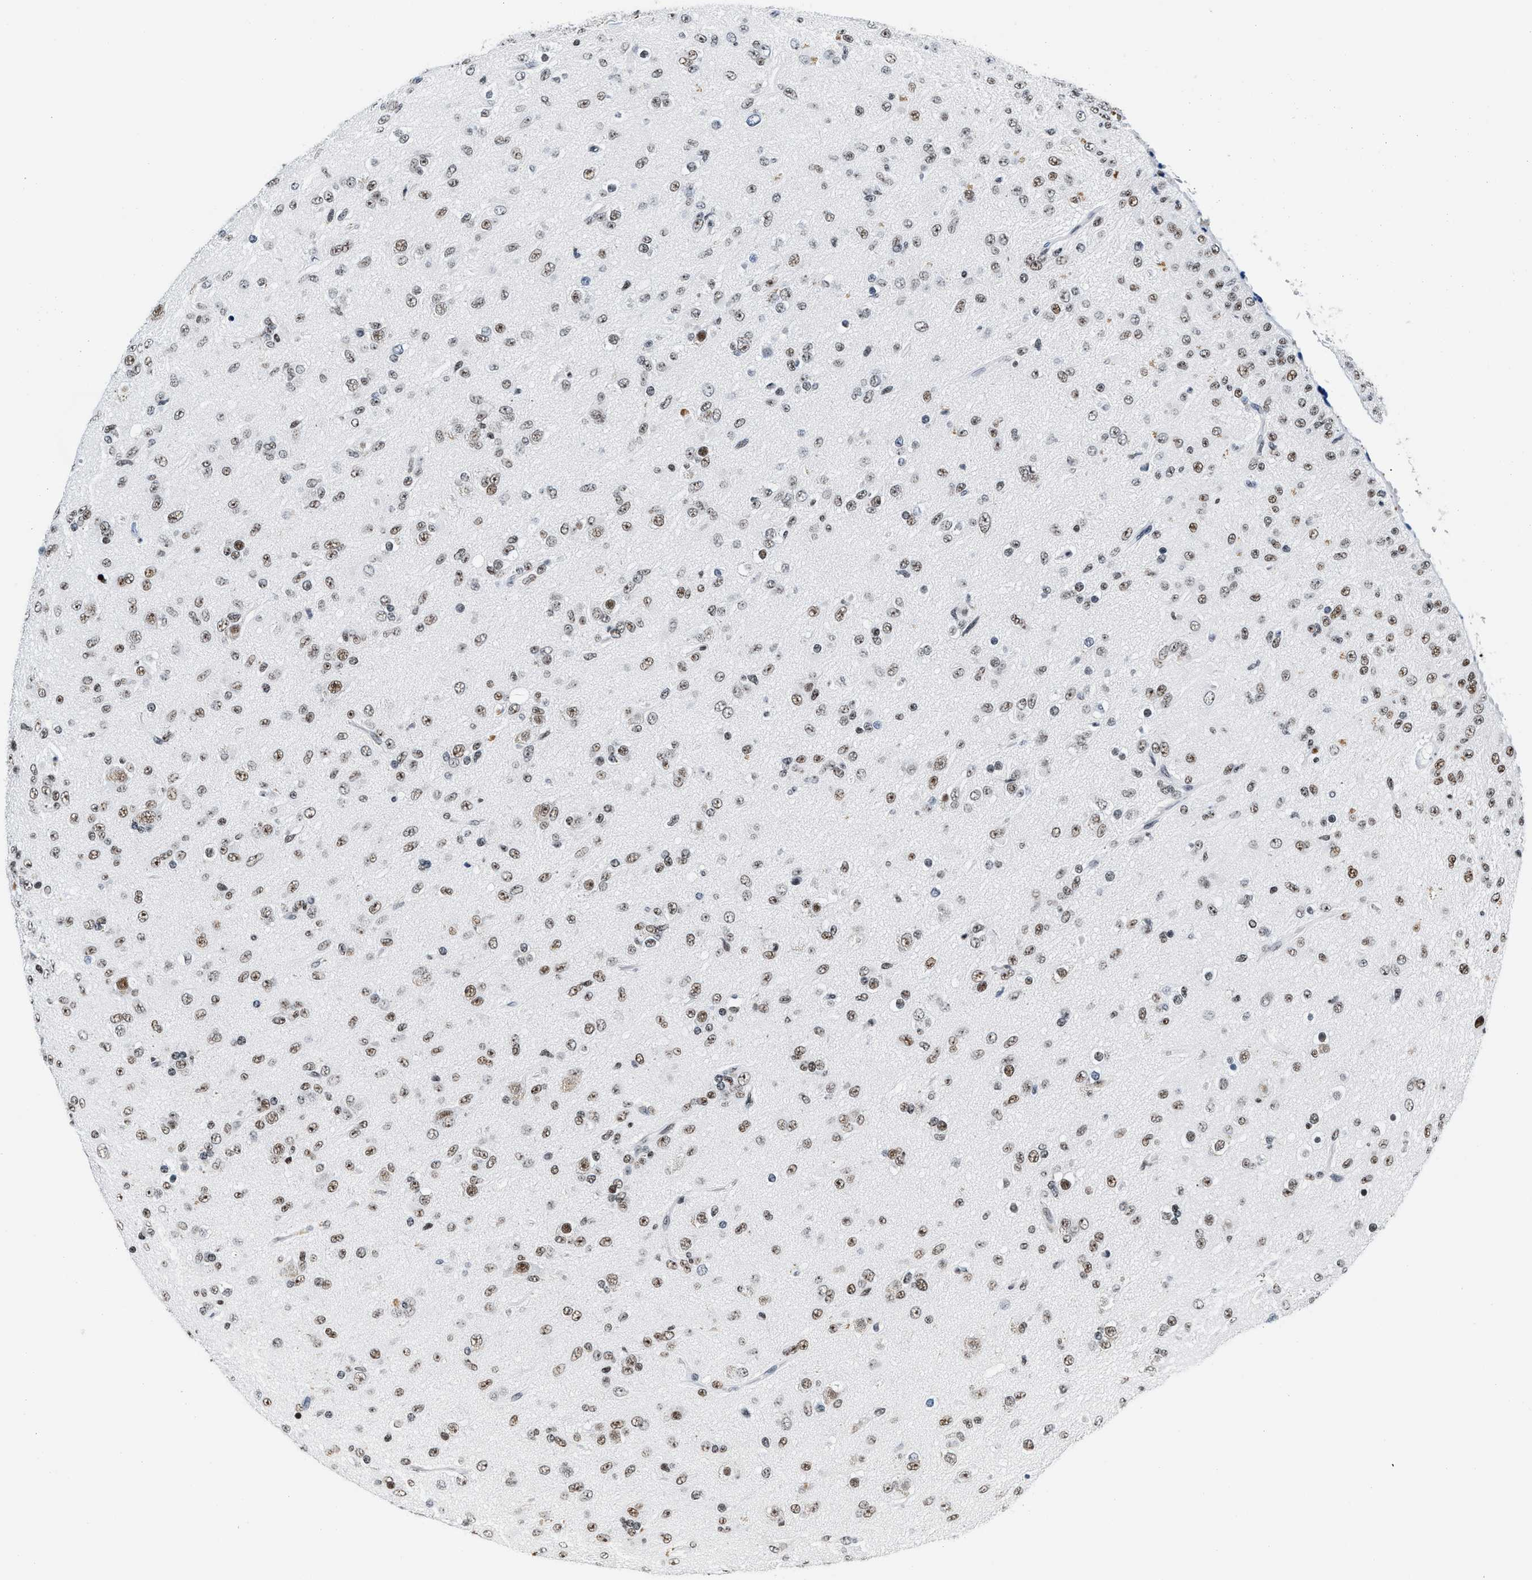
{"staining": {"intensity": "moderate", "quantity": ">75%", "location": "nuclear"}, "tissue": "glioma", "cell_type": "Tumor cells", "image_type": "cancer", "snomed": [{"axis": "morphology", "description": "Glioma, malignant, Low grade"}, {"axis": "topography", "description": "Brain"}], "caption": "Tumor cells reveal medium levels of moderate nuclear positivity in approximately >75% of cells in human malignant low-grade glioma.", "gene": "RAD50", "patient": {"sex": "male", "age": 65}}